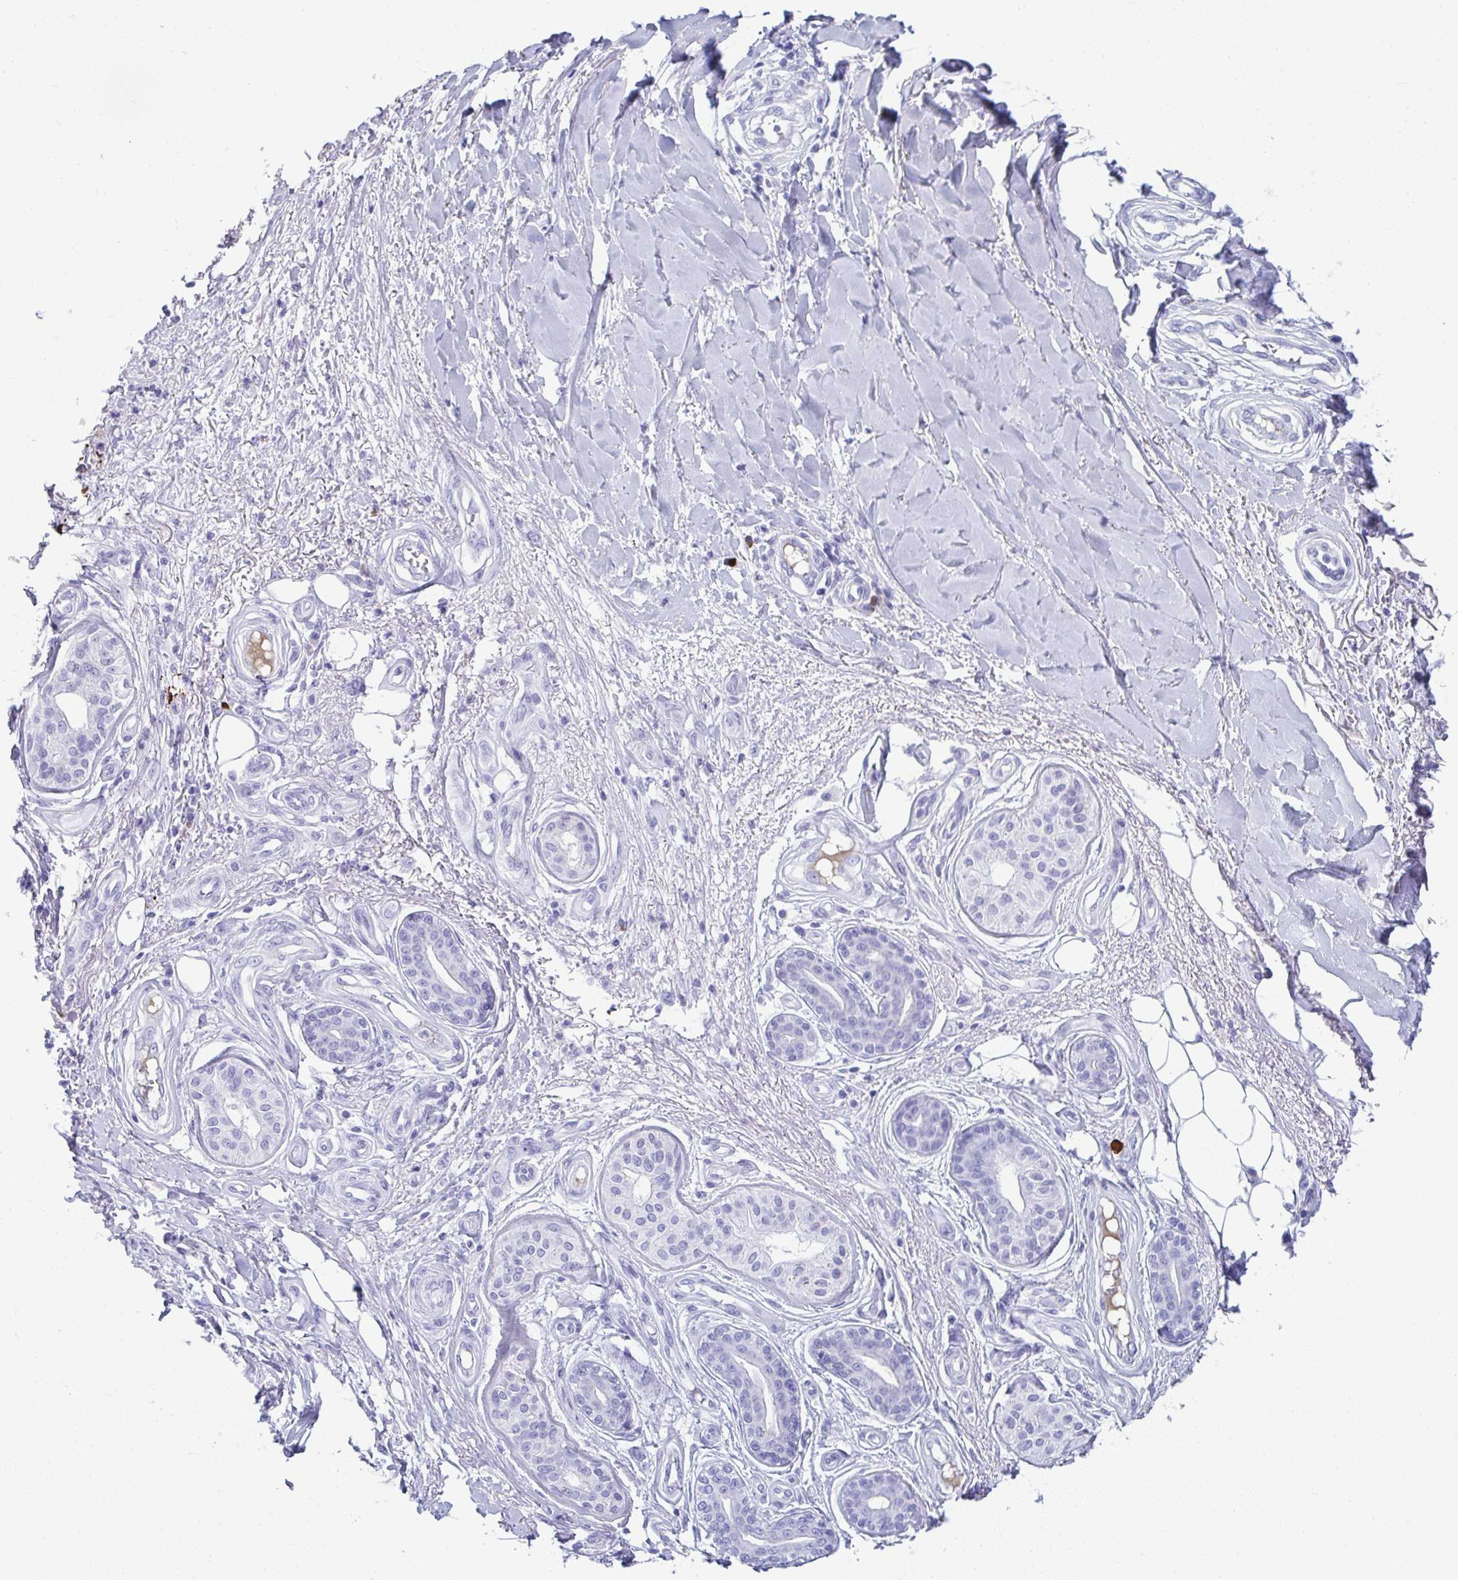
{"staining": {"intensity": "negative", "quantity": "none", "location": "none"}, "tissue": "skin cancer", "cell_type": "Tumor cells", "image_type": "cancer", "snomed": [{"axis": "morphology", "description": "Squamous cell carcinoma, NOS"}, {"axis": "topography", "description": "Skin"}], "caption": "Immunohistochemistry histopathology image of neoplastic tissue: human skin cancer (squamous cell carcinoma) stained with DAB exhibits no significant protein positivity in tumor cells.", "gene": "JCHAIN", "patient": {"sex": "male", "age": 70}}